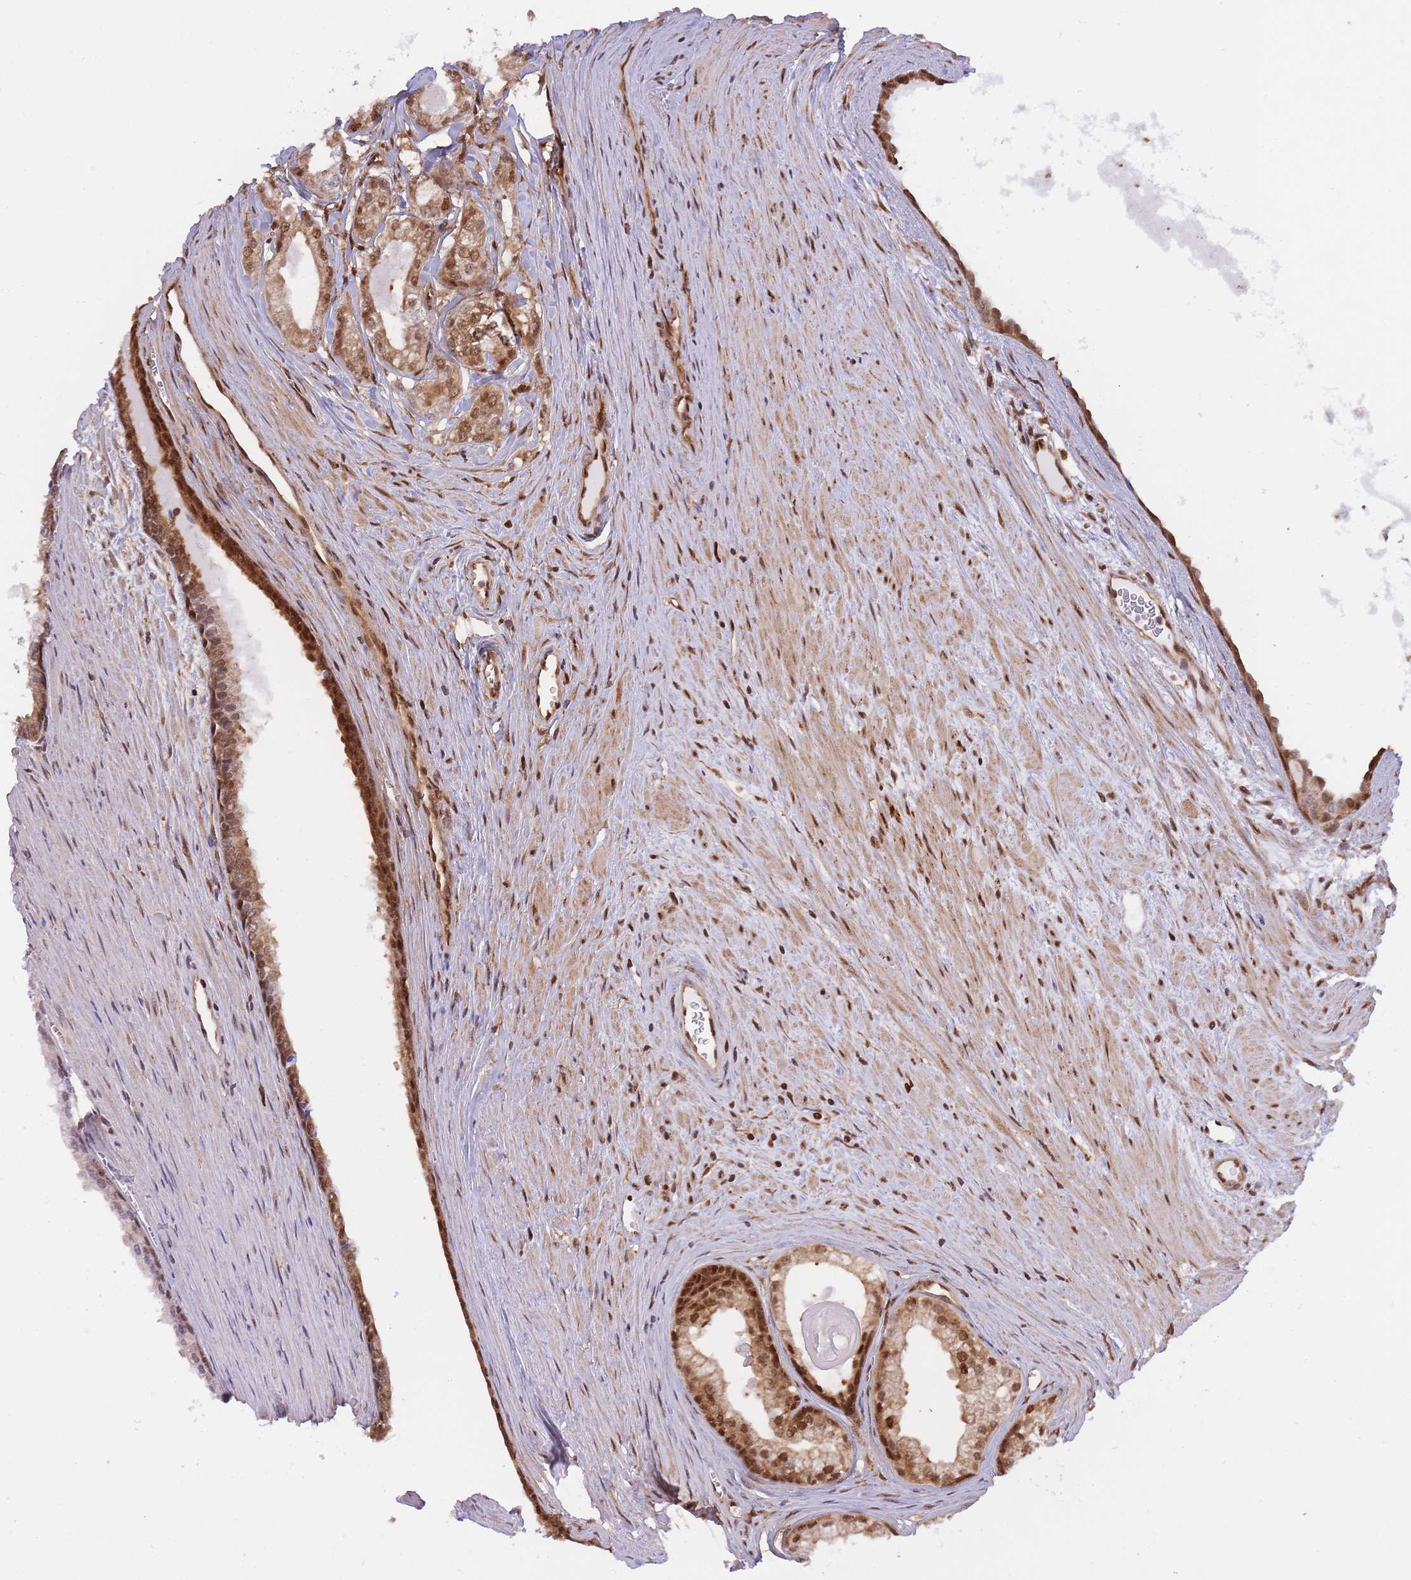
{"staining": {"intensity": "moderate", "quantity": ">75%", "location": "cytoplasmic/membranous,nuclear"}, "tissue": "prostate cancer", "cell_type": "Tumor cells", "image_type": "cancer", "snomed": [{"axis": "morphology", "description": "Adenocarcinoma, High grade"}, {"axis": "topography", "description": "Prostate"}], "caption": "High-grade adenocarcinoma (prostate) stained with a protein marker displays moderate staining in tumor cells.", "gene": "NSFL1C", "patient": {"sex": "male", "age": 68}}